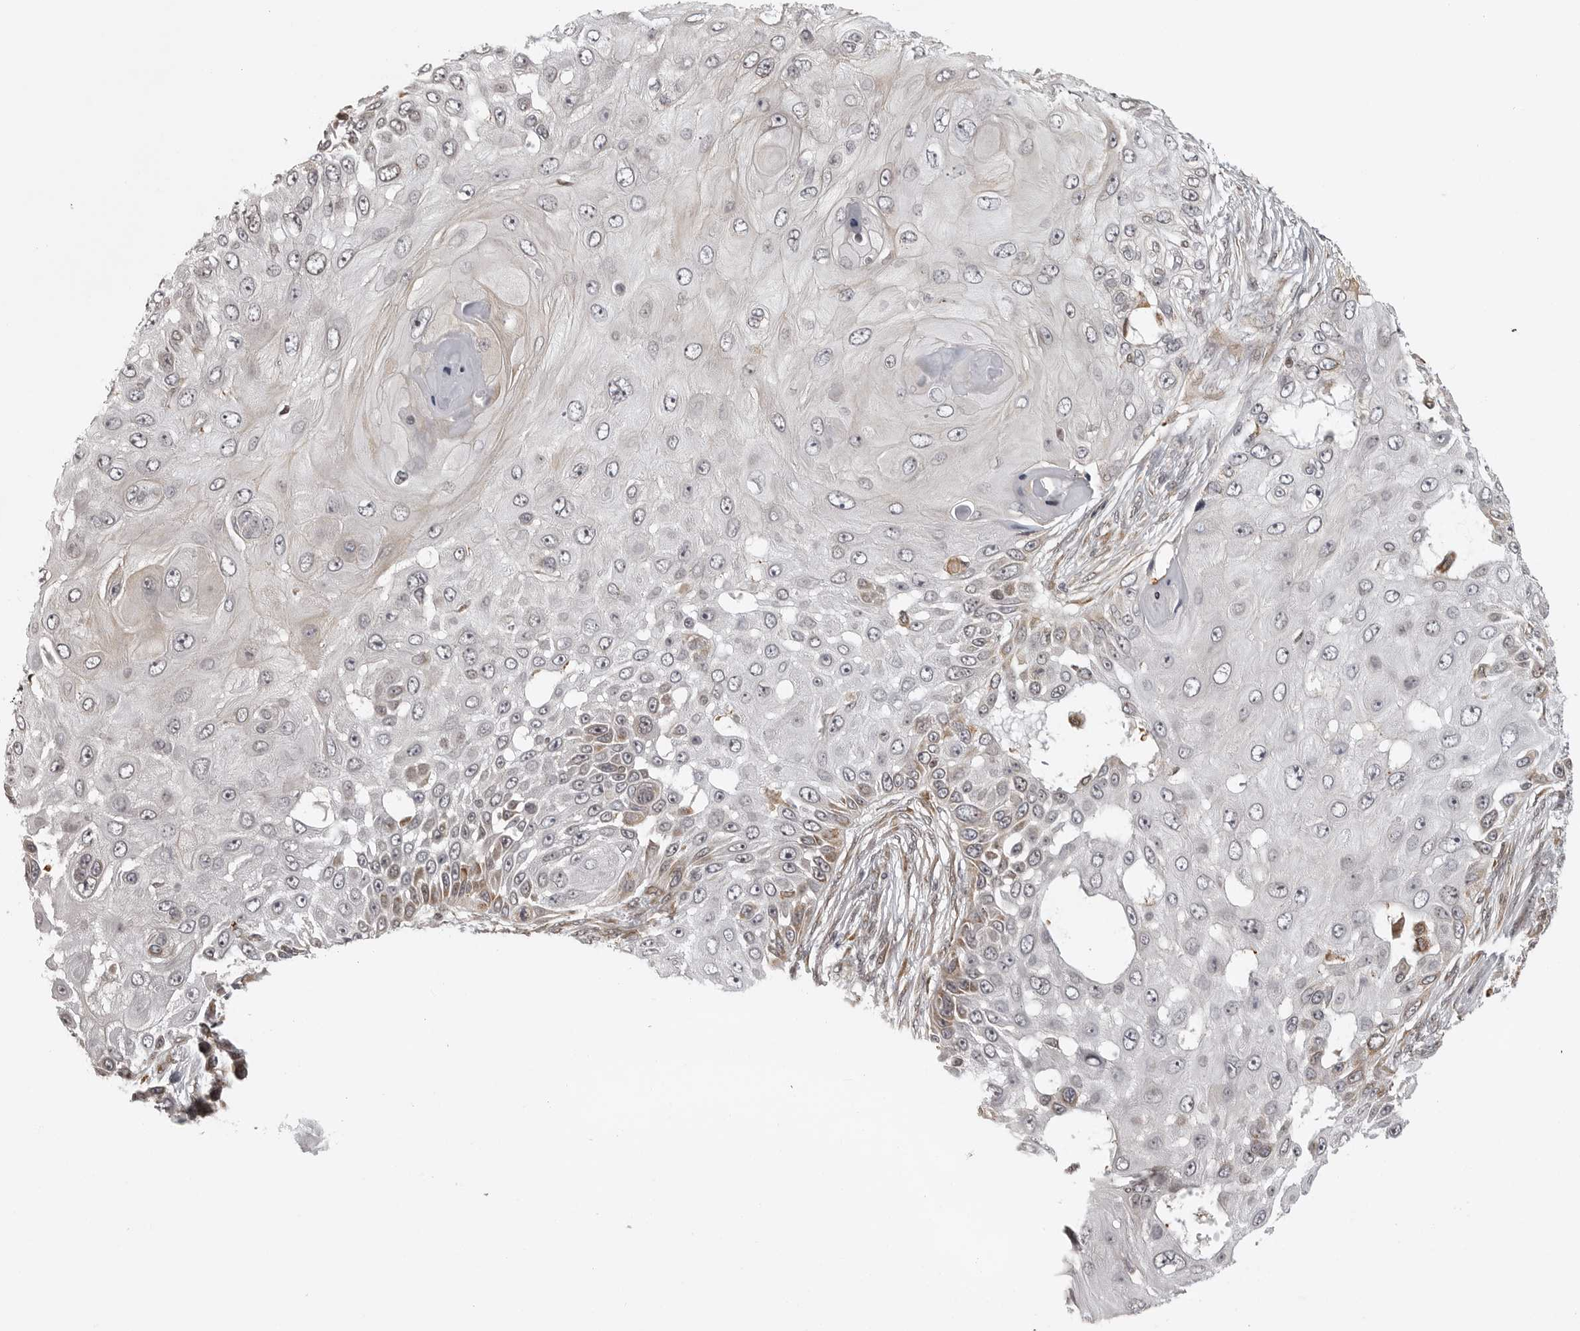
{"staining": {"intensity": "weak", "quantity": "<25%", "location": "cytoplasmic/membranous"}, "tissue": "skin cancer", "cell_type": "Tumor cells", "image_type": "cancer", "snomed": [{"axis": "morphology", "description": "Squamous cell carcinoma, NOS"}, {"axis": "topography", "description": "Skin"}], "caption": "Micrograph shows no significant protein staining in tumor cells of skin cancer (squamous cell carcinoma).", "gene": "ISG20L2", "patient": {"sex": "female", "age": 44}}